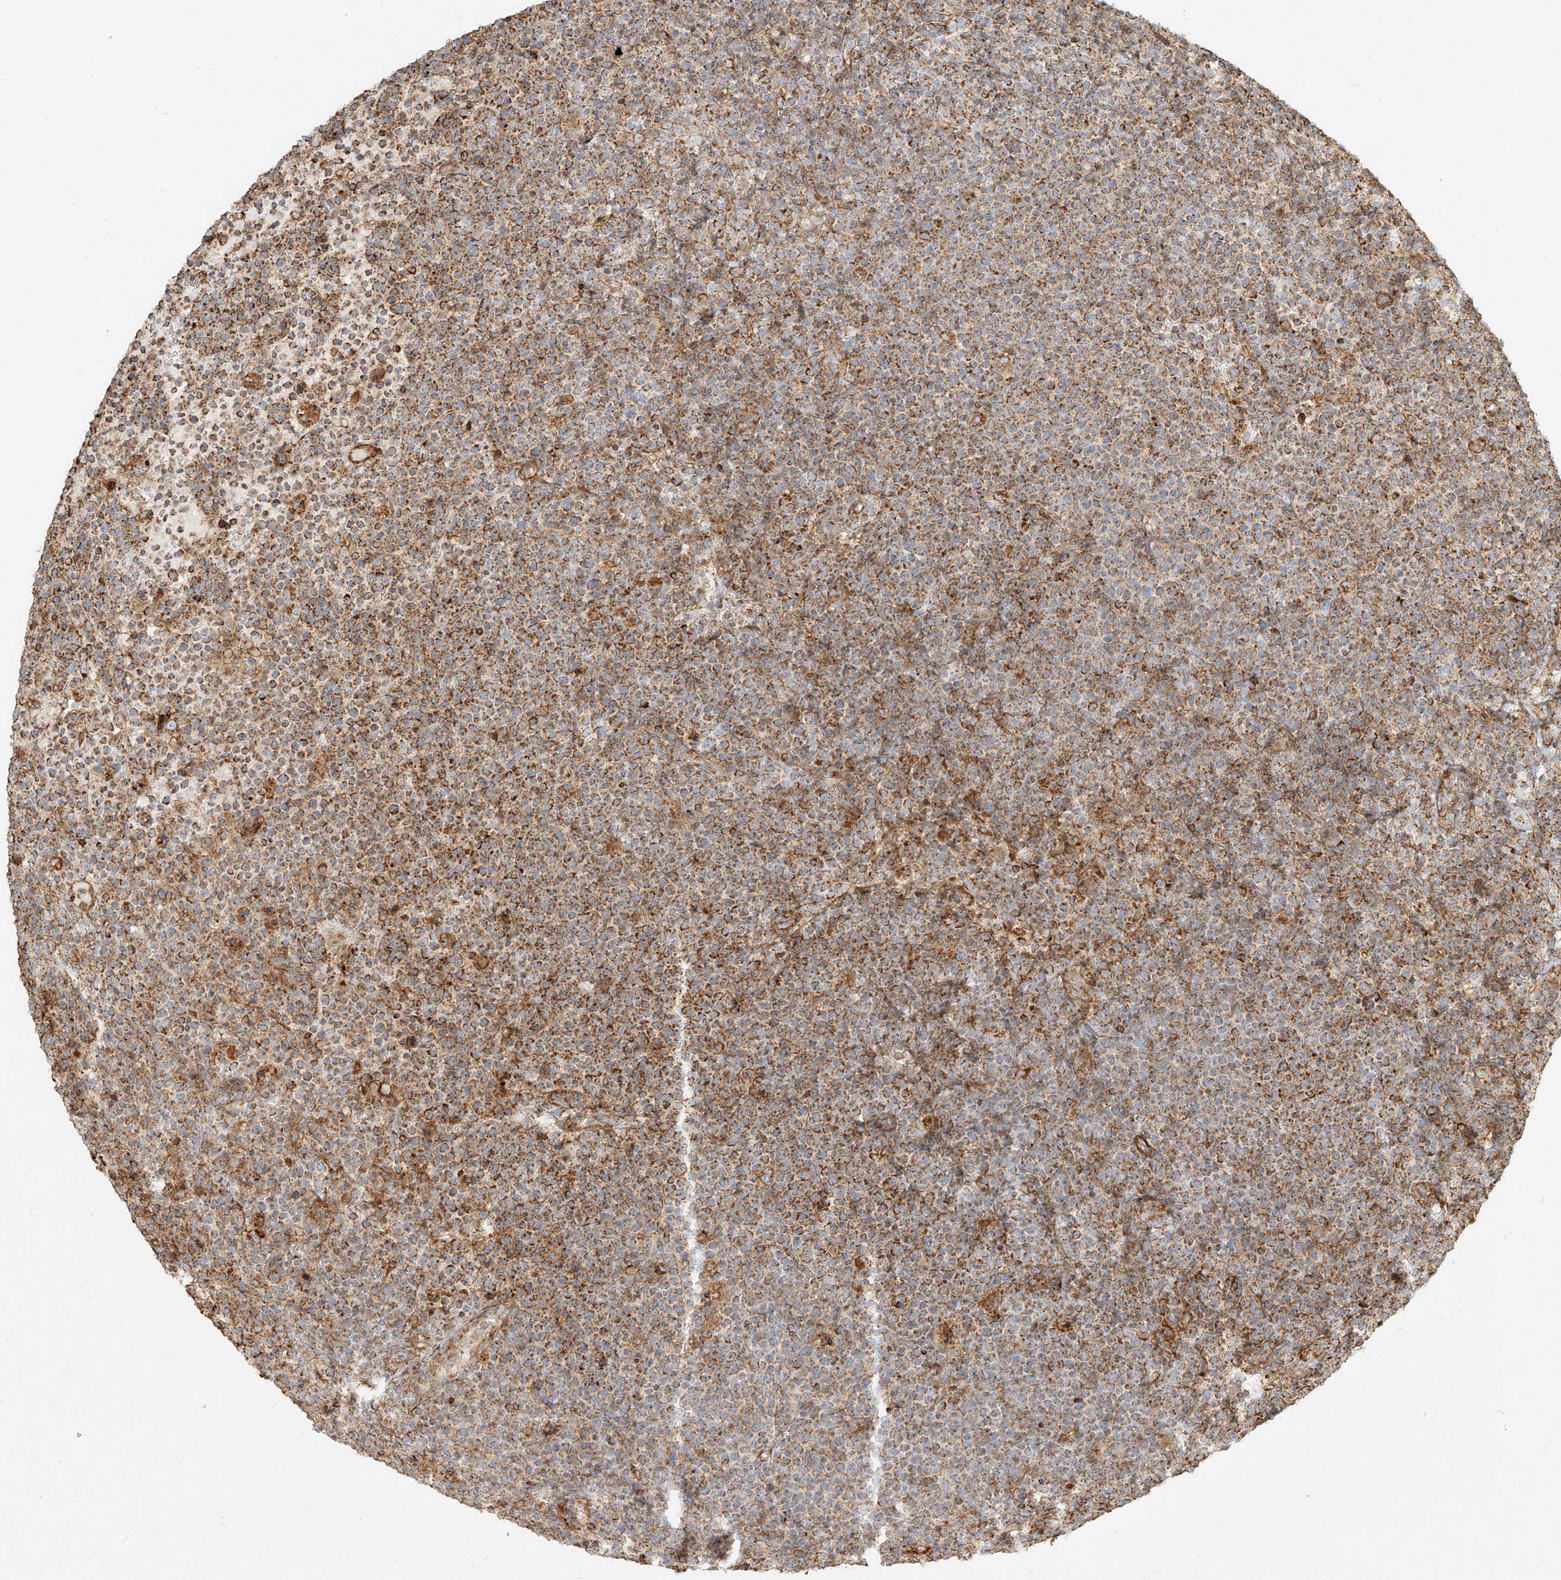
{"staining": {"intensity": "moderate", "quantity": ">75%", "location": "cytoplasmic/membranous"}, "tissue": "lymphoma", "cell_type": "Tumor cells", "image_type": "cancer", "snomed": [{"axis": "morphology", "description": "Malignant lymphoma, non-Hodgkin's type, High grade"}, {"axis": "topography", "description": "Lymph node"}], "caption": "A high-resolution photomicrograph shows immunohistochemistry staining of lymphoma, which reveals moderate cytoplasmic/membranous positivity in approximately >75% of tumor cells.", "gene": "MTX2", "patient": {"sex": "male", "age": 61}}